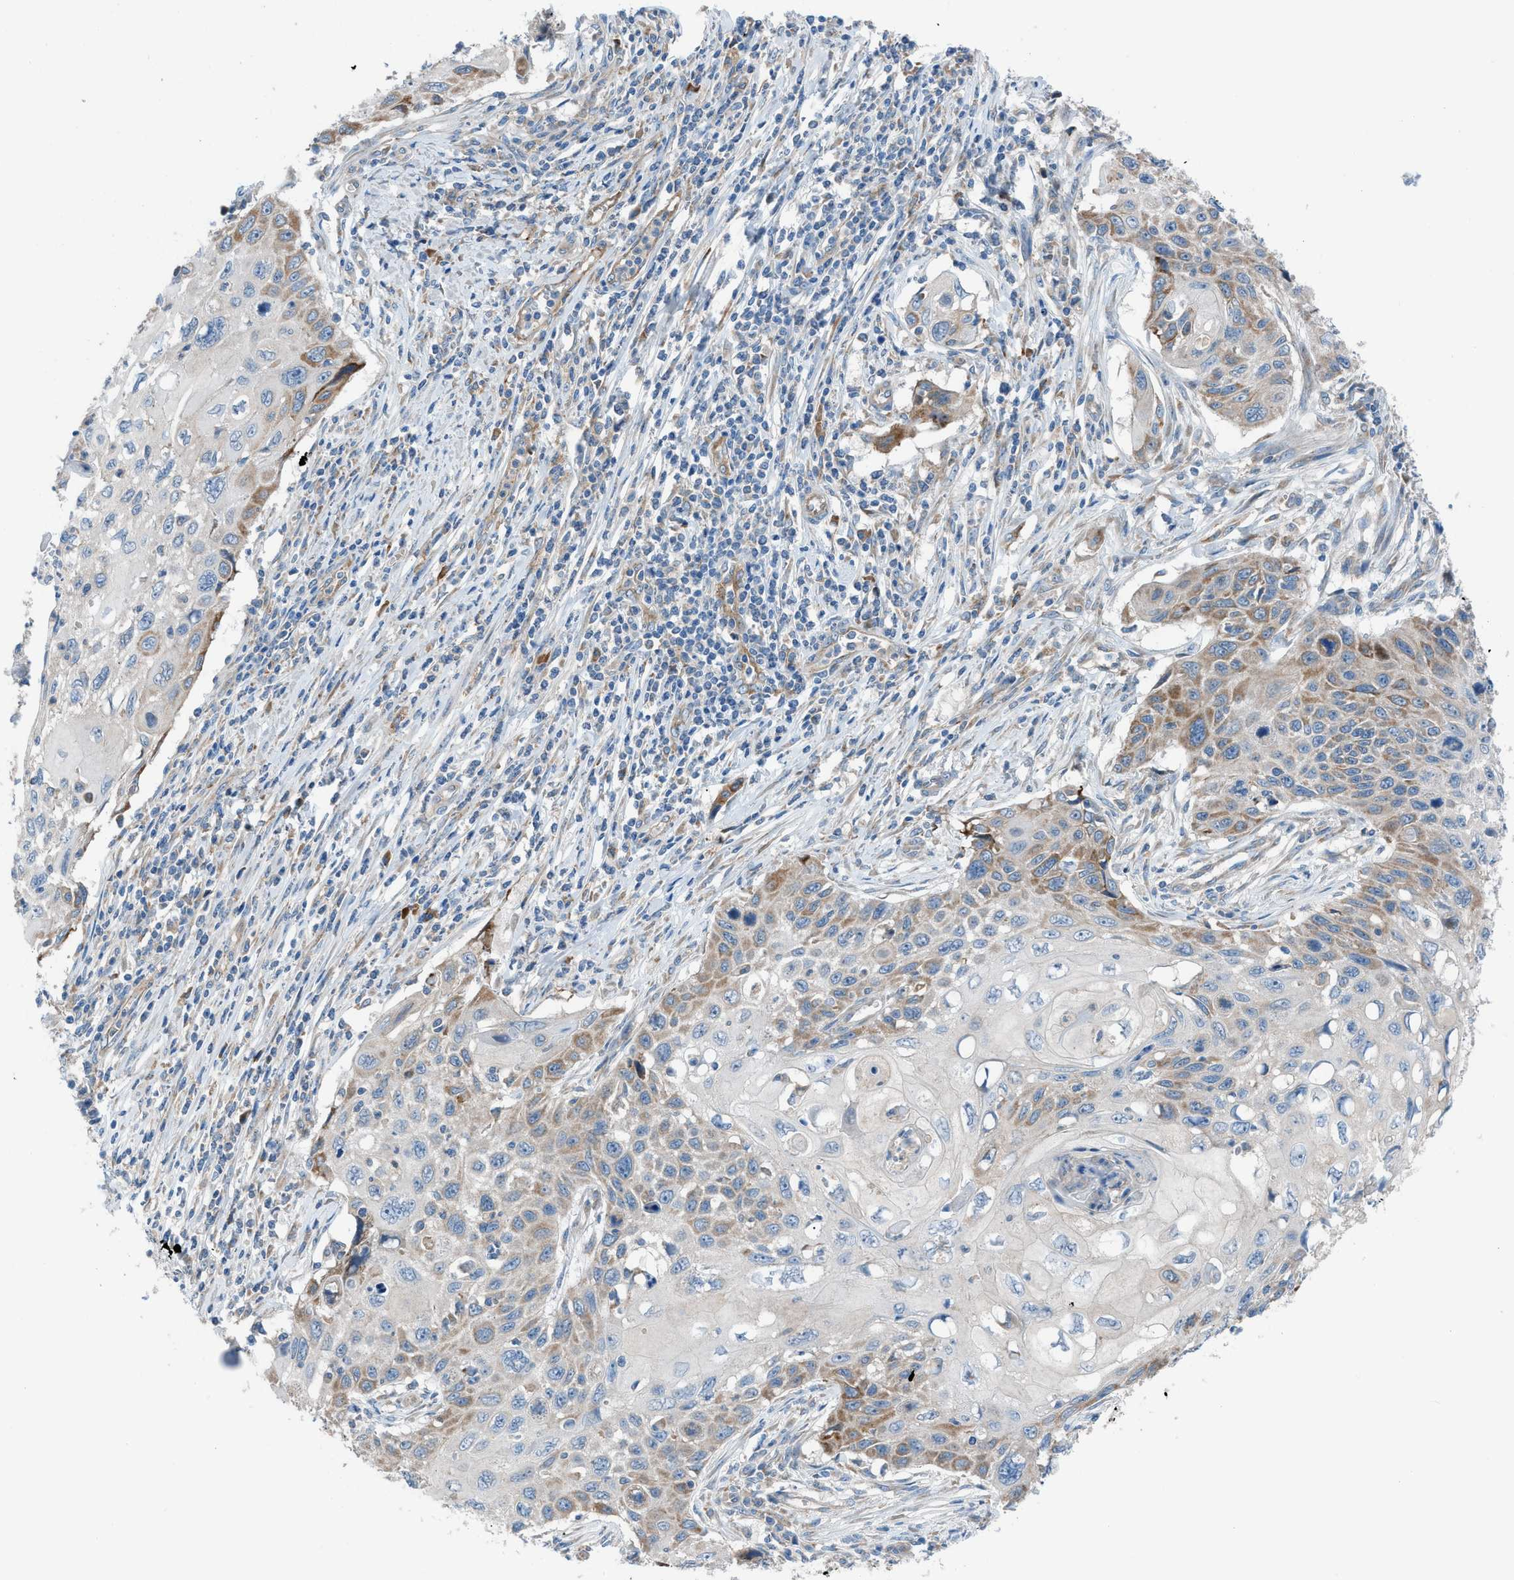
{"staining": {"intensity": "moderate", "quantity": "<25%", "location": "cytoplasmic/membranous"}, "tissue": "cervical cancer", "cell_type": "Tumor cells", "image_type": "cancer", "snomed": [{"axis": "morphology", "description": "Squamous cell carcinoma, NOS"}, {"axis": "topography", "description": "Cervix"}], "caption": "An image showing moderate cytoplasmic/membranous staining in approximately <25% of tumor cells in cervical cancer (squamous cell carcinoma), as visualized by brown immunohistochemical staining.", "gene": "HEG1", "patient": {"sex": "female", "age": 70}}